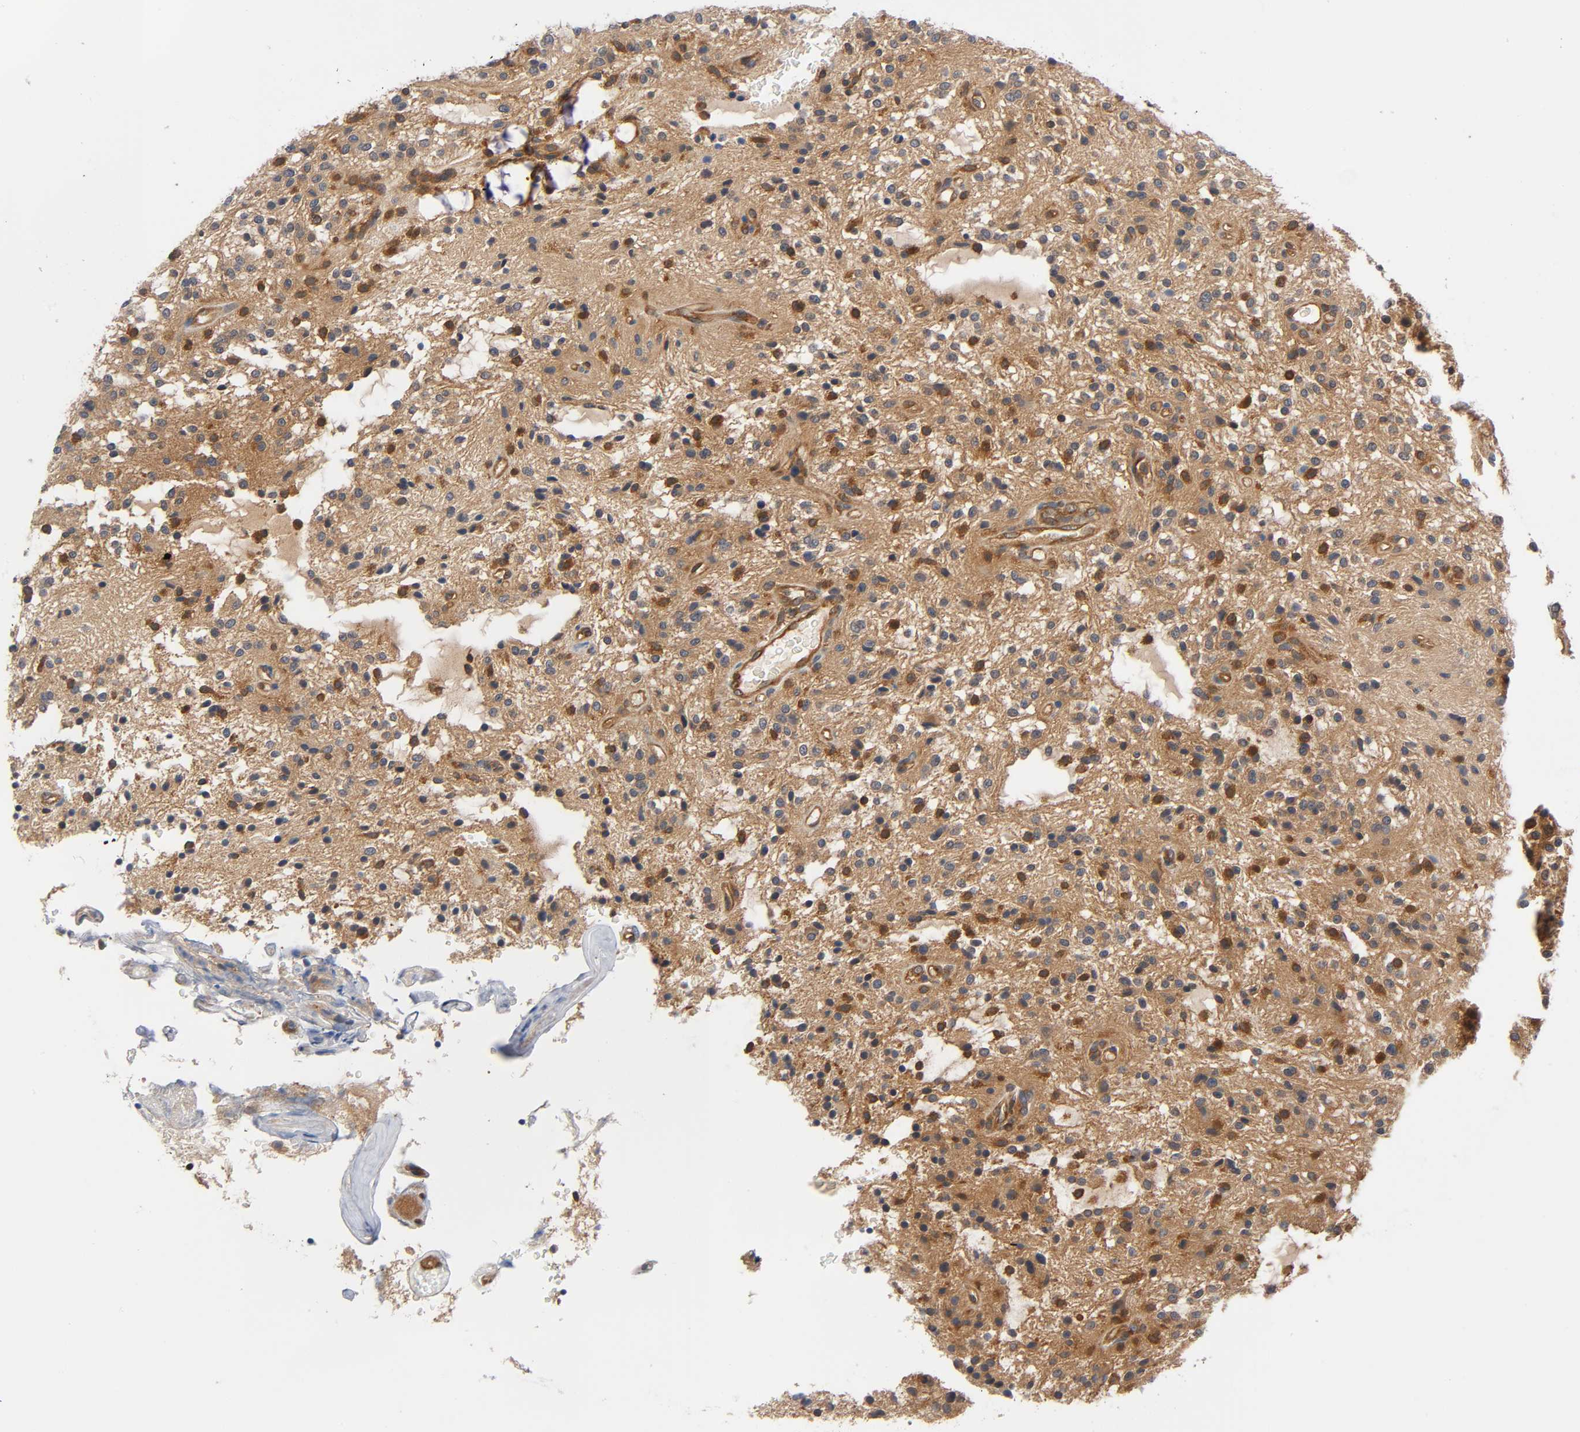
{"staining": {"intensity": "strong", "quantity": ">75%", "location": "cytoplasmic/membranous"}, "tissue": "glioma", "cell_type": "Tumor cells", "image_type": "cancer", "snomed": [{"axis": "morphology", "description": "Glioma, malignant, NOS"}, {"axis": "topography", "description": "Cerebellum"}], "caption": "A brown stain labels strong cytoplasmic/membranous positivity of a protein in glioma (malignant) tumor cells. The staining was performed using DAB to visualize the protein expression in brown, while the nuclei were stained in blue with hematoxylin (Magnification: 20x).", "gene": "PRKAB1", "patient": {"sex": "female", "age": 10}}